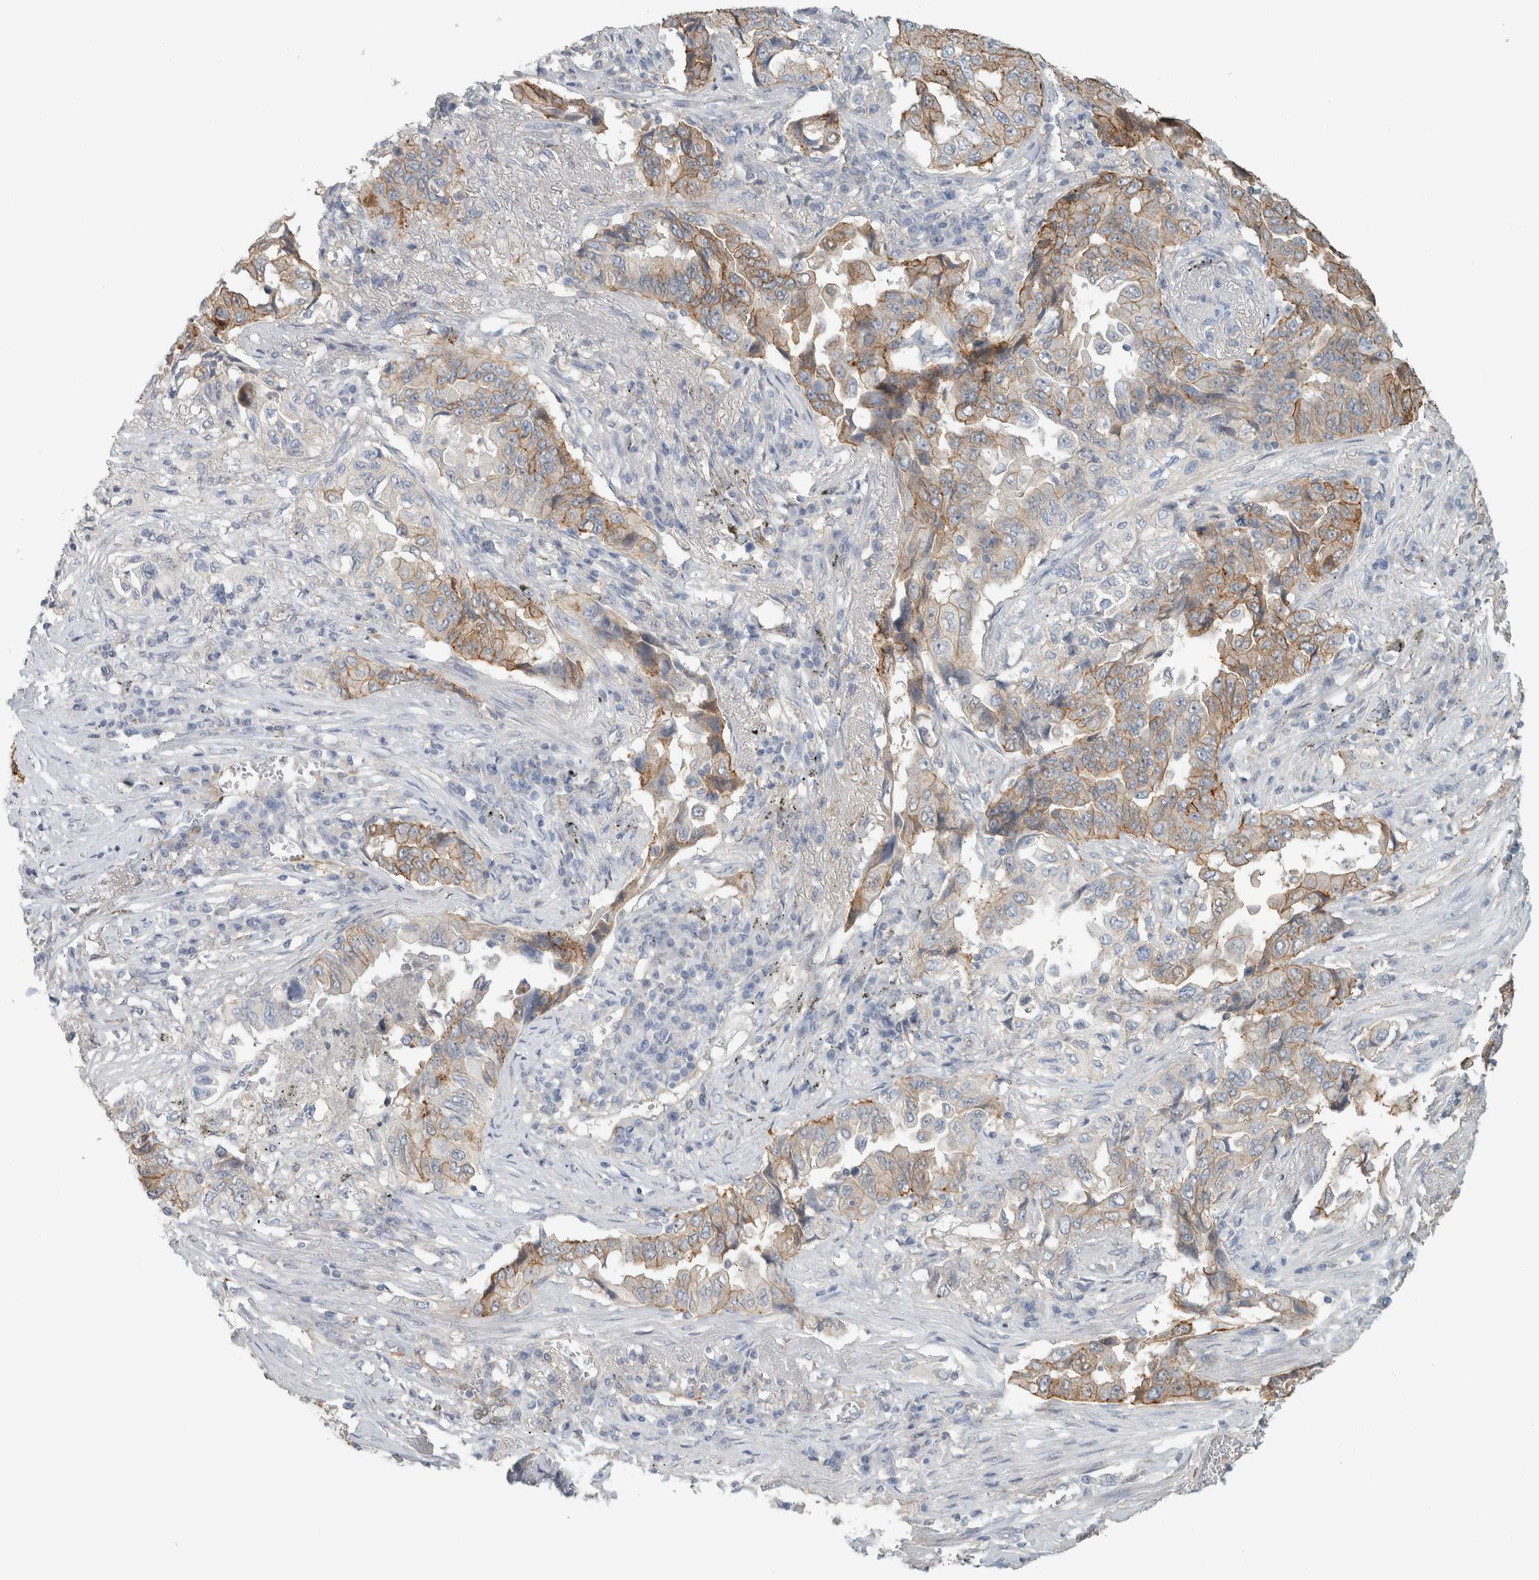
{"staining": {"intensity": "moderate", "quantity": "<25%", "location": "cytoplasmic/membranous"}, "tissue": "lung cancer", "cell_type": "Tumor cells", "image_type": "cancer", "snomed": [{"axis": "morphology", "description": "Adenocarcinoma, NOS"}, {"axis": "topography", "description": "Lung"}], "caption": "High-power microscopy captured an IHC histopathology image of lung cancer (adenocarcinoma), revealing moderate cytoplasmic/membranous expression in about <25% of tumor cells.", "gene": "SCIN", "patient": {"sex": "female", "age": 51}}